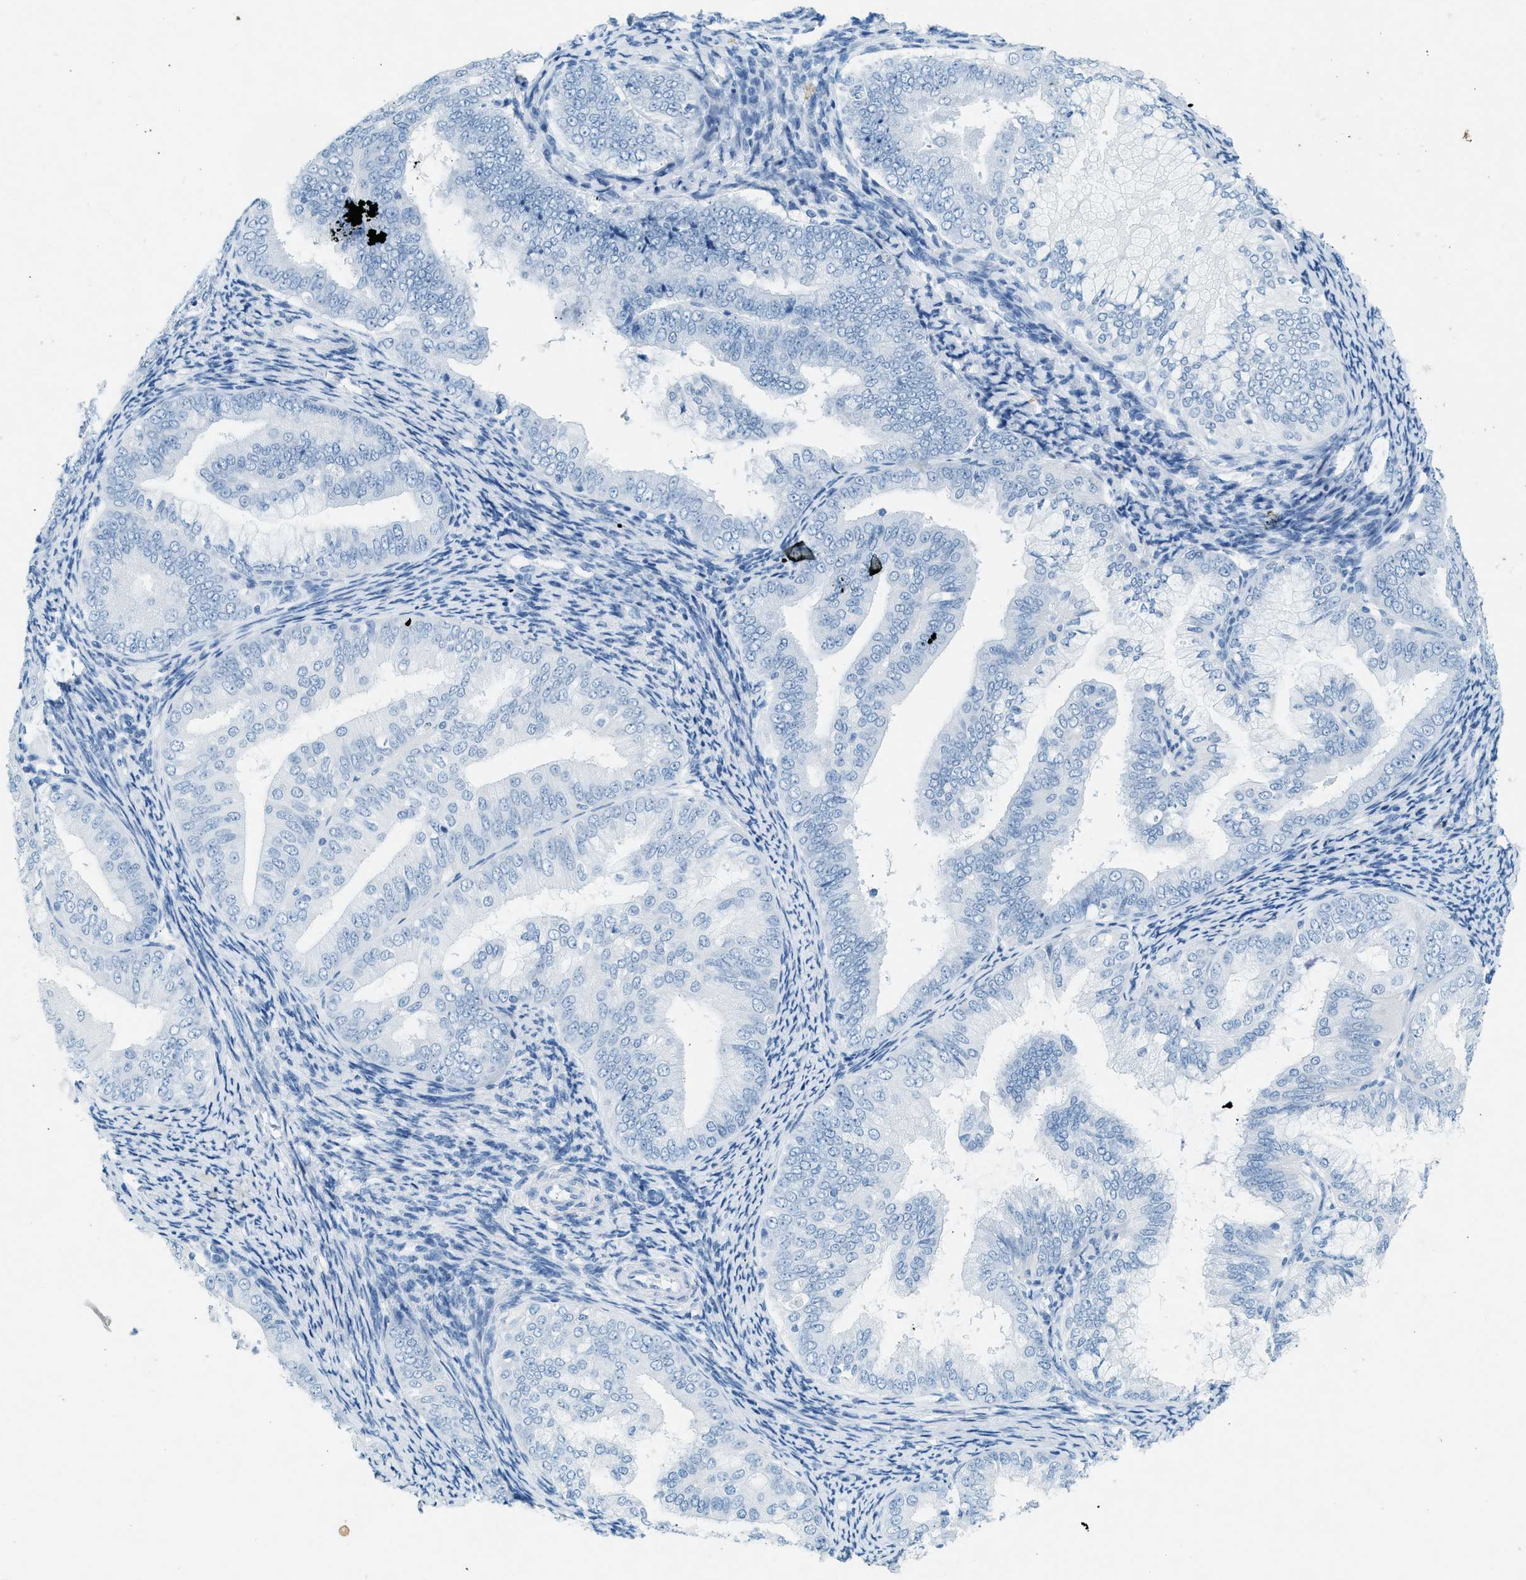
{"staining": {"intensity": "negative", "quantity": "none", "location": "none"}, "tissue": "endometrial cancer", "cell_type": "Tumor cells", "image_type": "cancer", "snomed": [{"axis": "morphology", "description": "Adenocarcinoma, NOS"}, {"axis": "topography", "description": "Endometrium"}], "caption": "An immunohistochemistry (IHC) image of adenocarcinoma (endometrial) is shown. There is no staining in tumor cells of adenocarcinoma (endometrial). Nuclei are stained in blue.", "gene": "HHATL", "patient": {"sex": "female", "age": 63}}